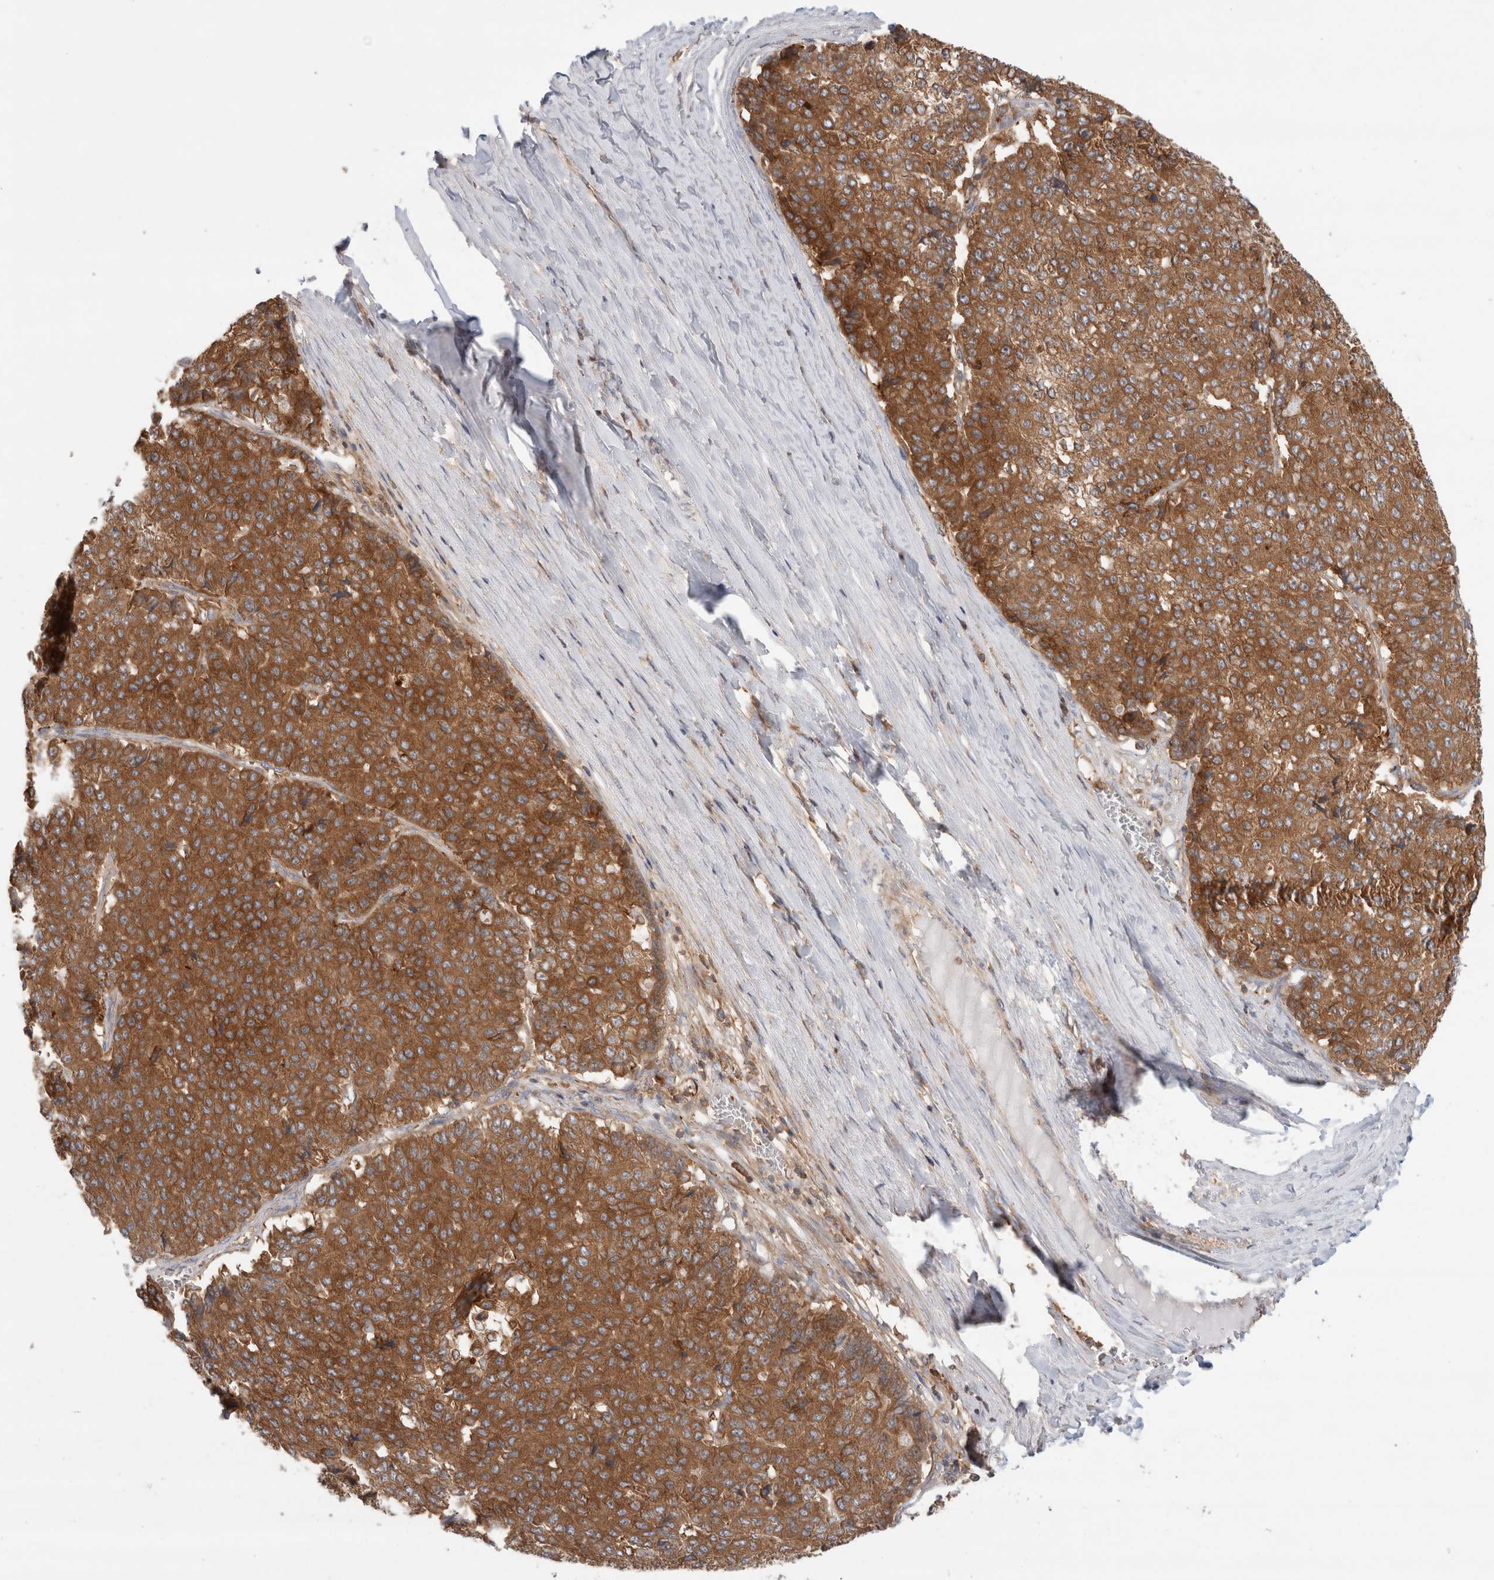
{"staining": {"intensity": "strong", "quantity": ">75%", "location": "cytoplasmic/membranous"}, "tissue": "pancreatic cancer", "cell_type": "Tumor cells", "image_type": "cancer", "snomed": [{"axis": "morphology", "description": "Adenocarcinoma, NOS"}, {"axis": "topography", "description": "Pancreas"}], "caption": "Strong cytoplasmic/membranous expression for a protein is present in approximately >75% of tumor cells of pancreatic cancer (adenocarcinoma) using IHC.", "gene": "KLHL14", "patient": {"sex": "male", "age": 50}}